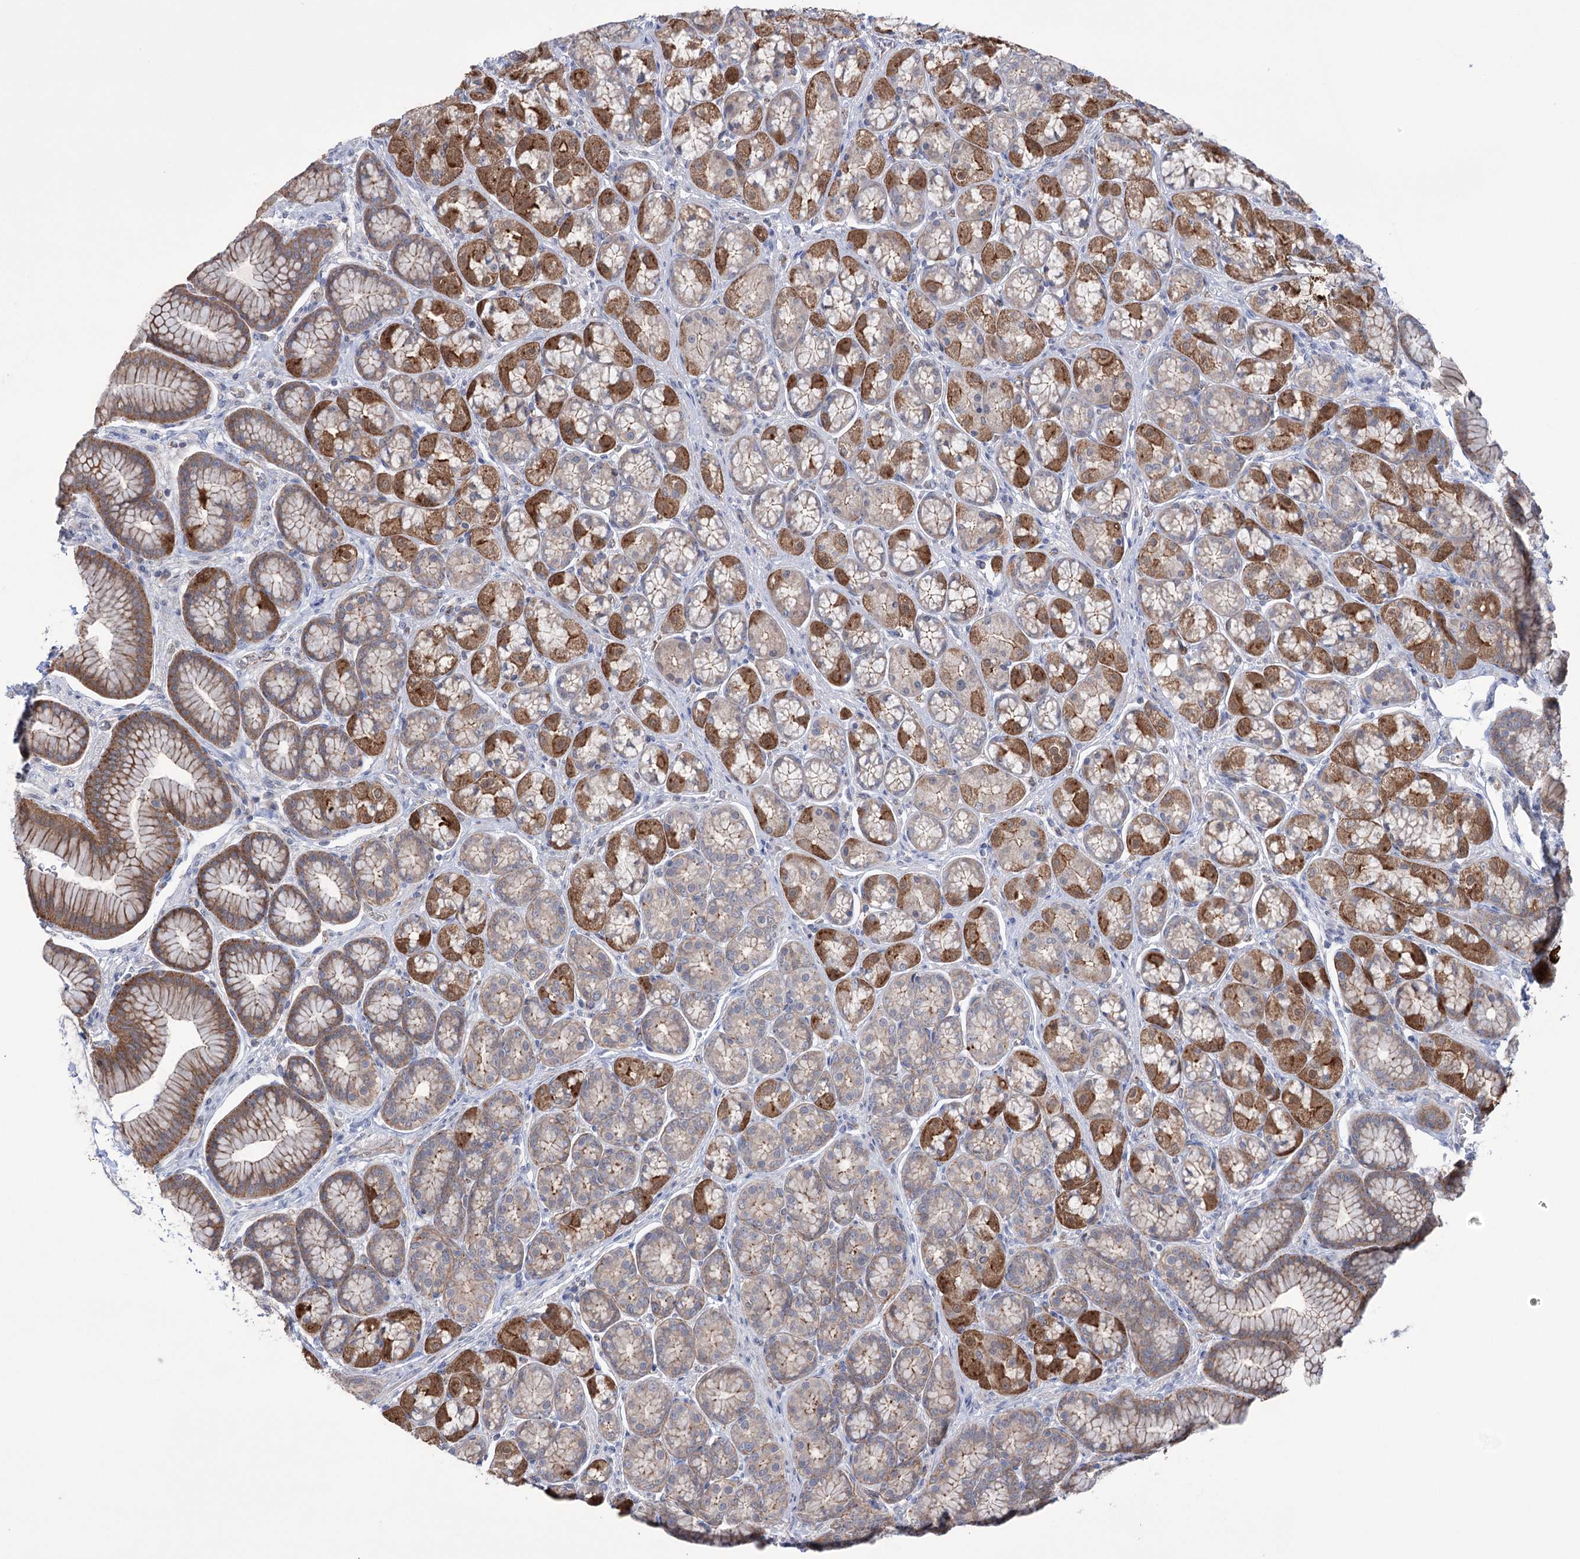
{"staining": {"intensity": "moderate", "quantity": ">75%", "location": "cytoplasmic/membranous"}, "tissue": "stomach", "cell_type": "Glandular cells", "image_type": "normal", "snomed": [{"axis": "morphology", "description": "Normal tissue, NOS"}, {"axis": "morphology", "description": "Adenocarcinoma, NOS"}, {"axis": "morphology", "description": "Adenocarcinoma, High grade"}, {"axis": "topography", "description": "Stomach, upper"}, {"axis": "topography", "description": "Stomach"}], "caption": "This is an image of immunohistochemistry staining of benign stomach, which shows moderate expression in the cytoplasmic/membranous of glandular cells.", "gene": "TRIM71", "patient": {"sex": "female", "age": 65}}